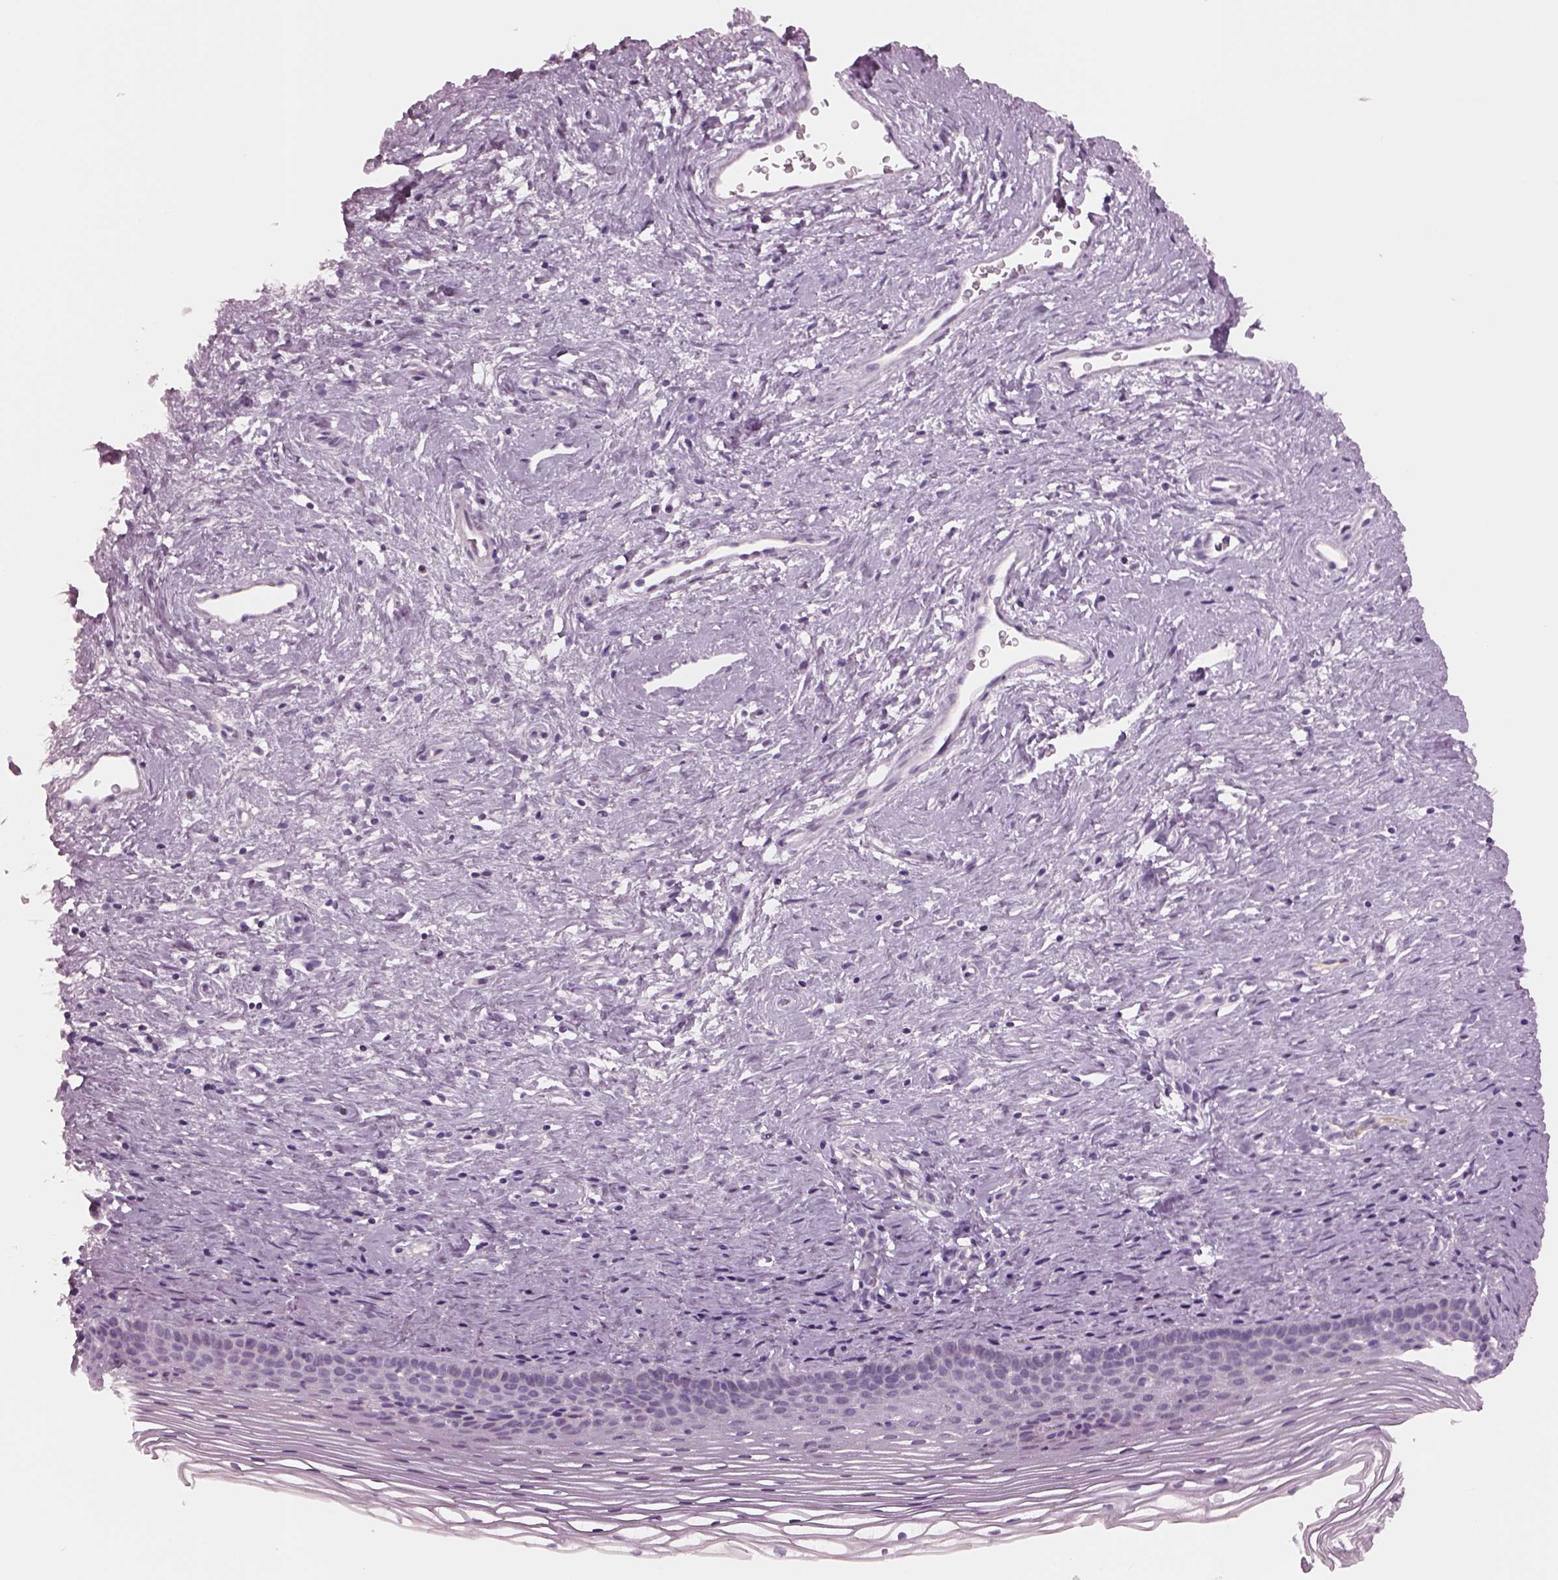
{"staining": {"intensity": "negative", "quantity": "none", "location": "none"}, "tissue": "cervix", "cell_type": "Glandular cells", "image_type": "normal", "snomed": [{"axis": "morphology", "description": "Normal tissue, NOS"}, {"axis": "topography", "description": "Cervix"}], "caption": "Image shows no significant protein positivity in glandular cells of benign cervix. Nuclei are stained in blue.", "gene": "CYLC1", "patient": {"sex": "female", "age": 39}}